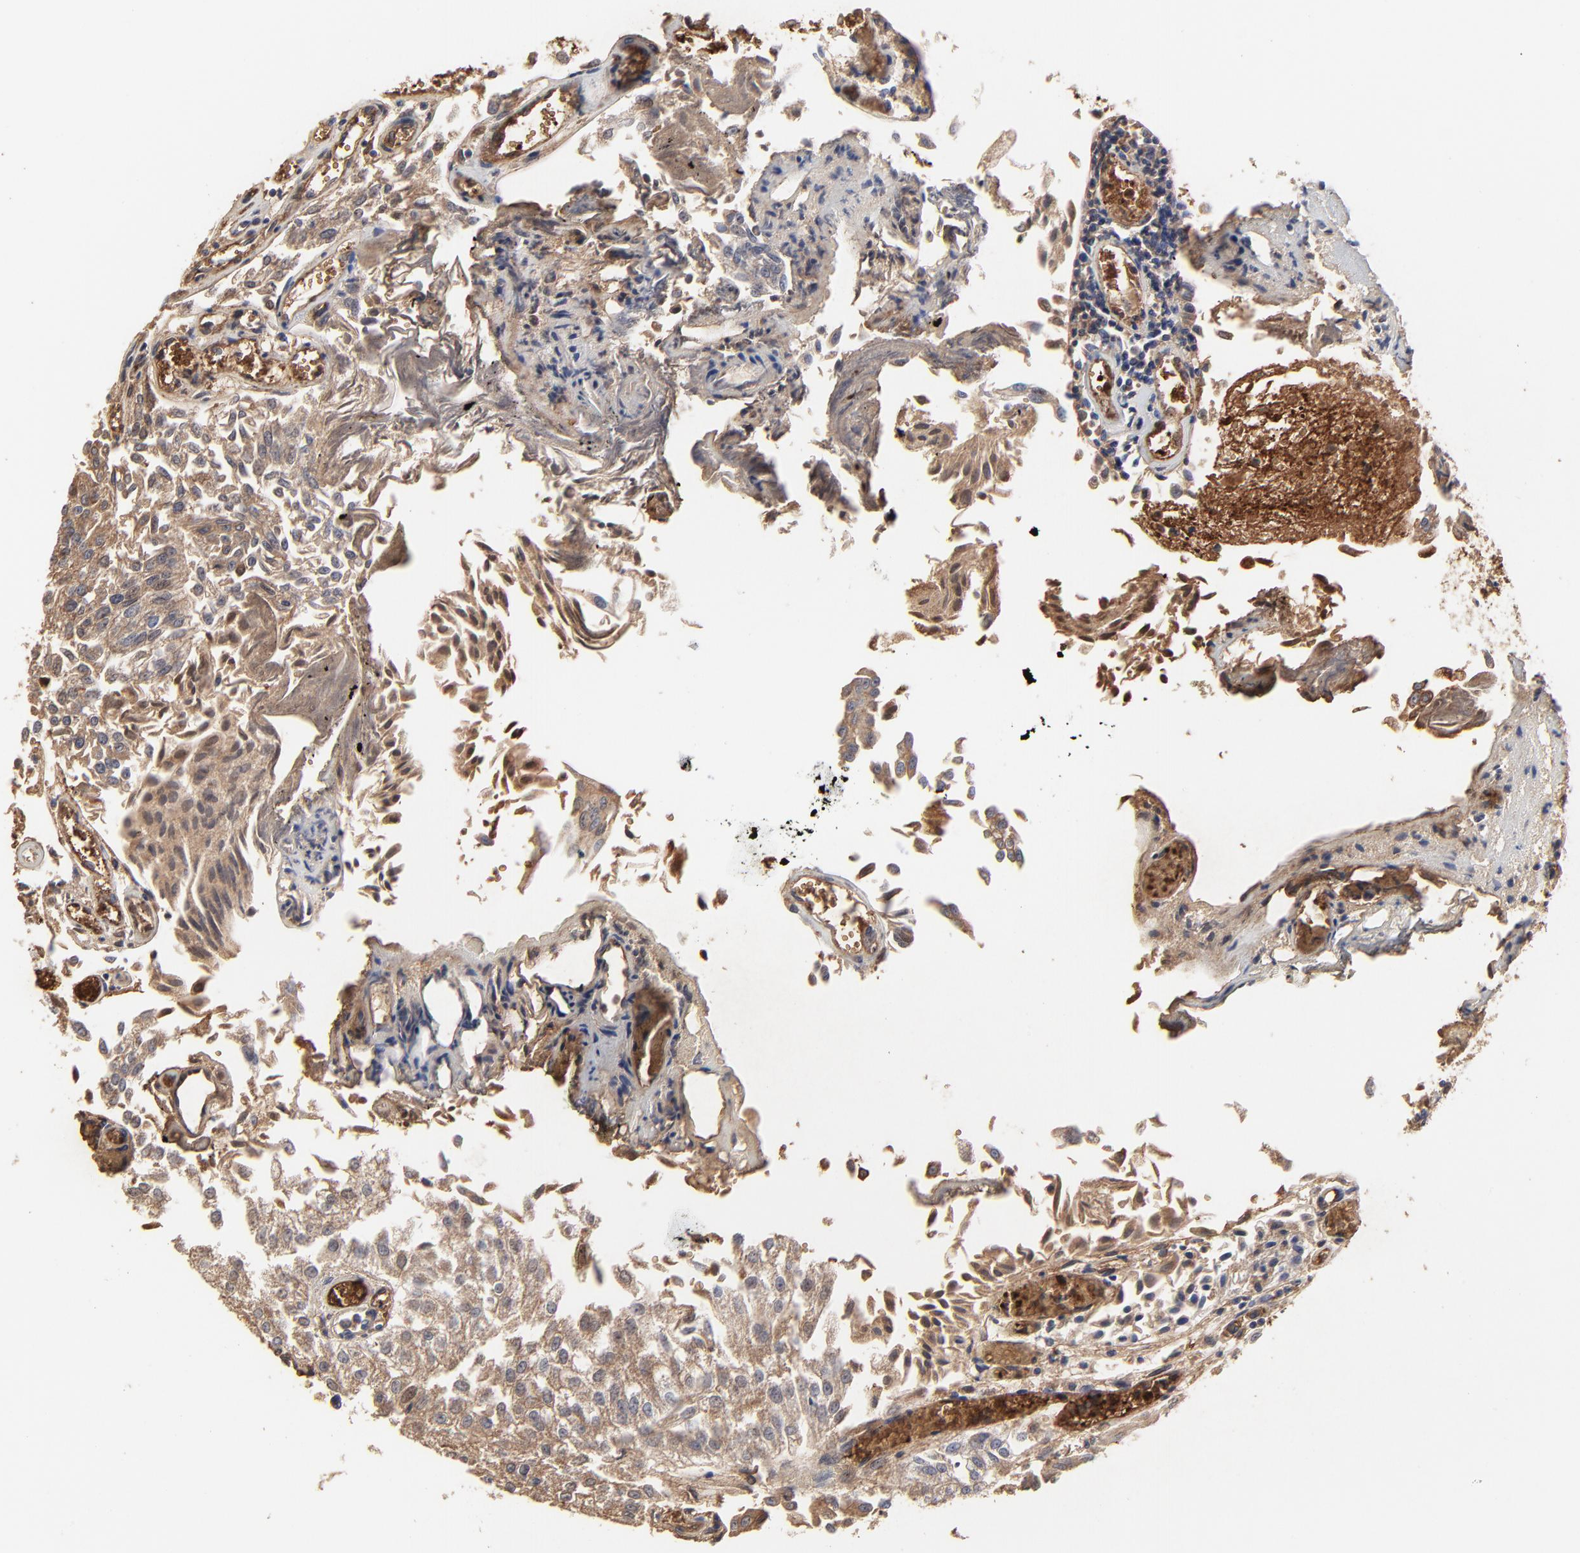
{"staining": {"intensity": "moderate", "quantity": ">75%", "location": "cytoplasmic/membranous"}, "tissue": "urothelial cancer", "cell_type": "Tumor cells", "image_type": "cancer", "snomed": [{"axis": "morphology", "description": "Urothelial carcinoma, Low grade"}, {"axis": "topography", "description": "Urinary bladder"}], "caption": "Moderate cytoplasmic/membranous positivity for a protein is seen in about >75% of tumor cells of urothelial cancer using immunohistochemistry (IHC).", "gene": "PAG1", "patient": {"sex": "male", "age": 86}}